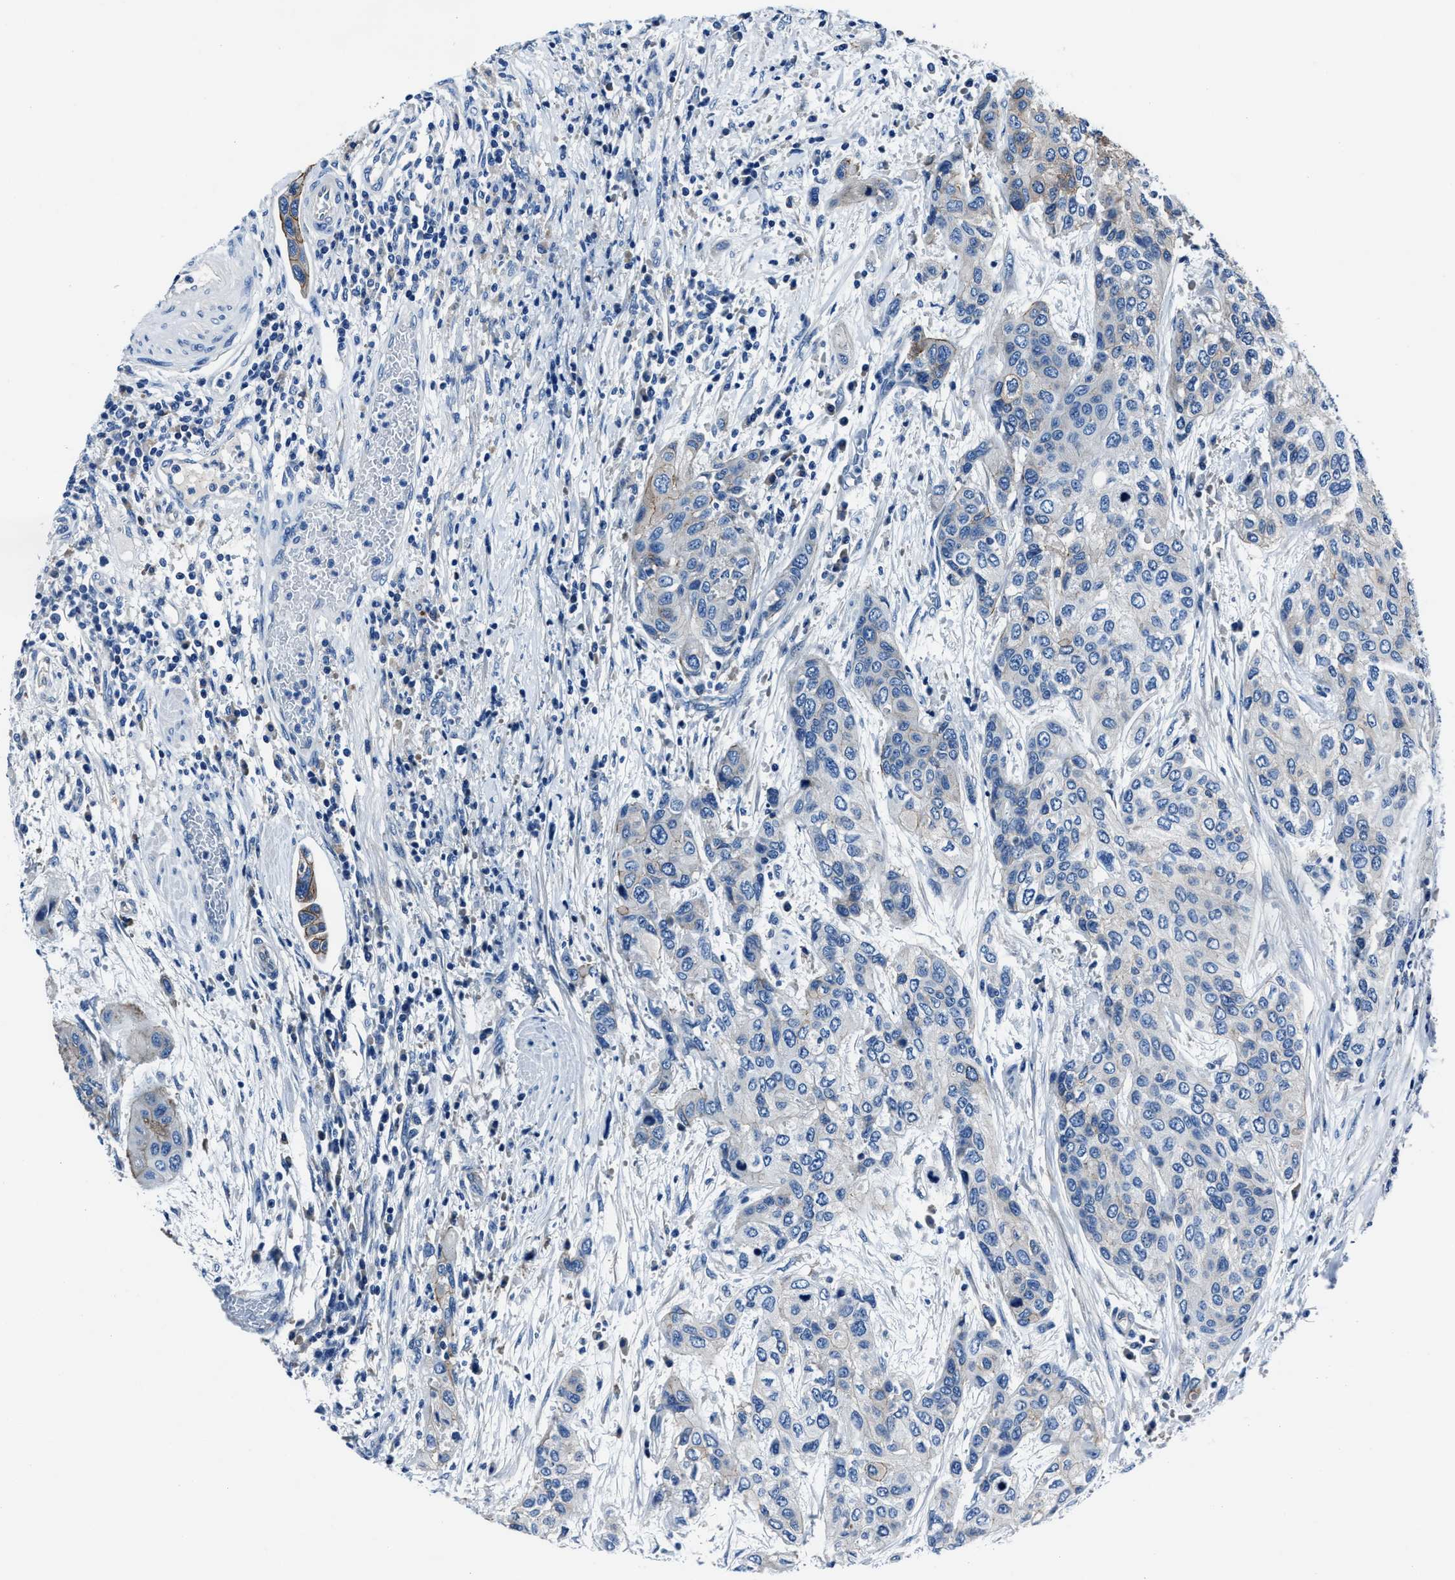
{"staining": {"intensity": "weak", "quantity": "<25%", "location": "cytoplasmic/membranous"}, "tissue": "urothelial cancer", "cell_type": "Tumor cells", "image_type": "cancer", "snomed": [{"axis": "morphology", "description": "Urothelial carcinoma, High grade"}, {"axis": "topography", "description": "Urinary bladder"}], "caption": "The histopathology image shows no staining of tumor cells in high-grade urothelial carcinoma. Nuclei are stained in blue.", "gene": "LMO7", "patient": {"sex": "female", "age": 56}}